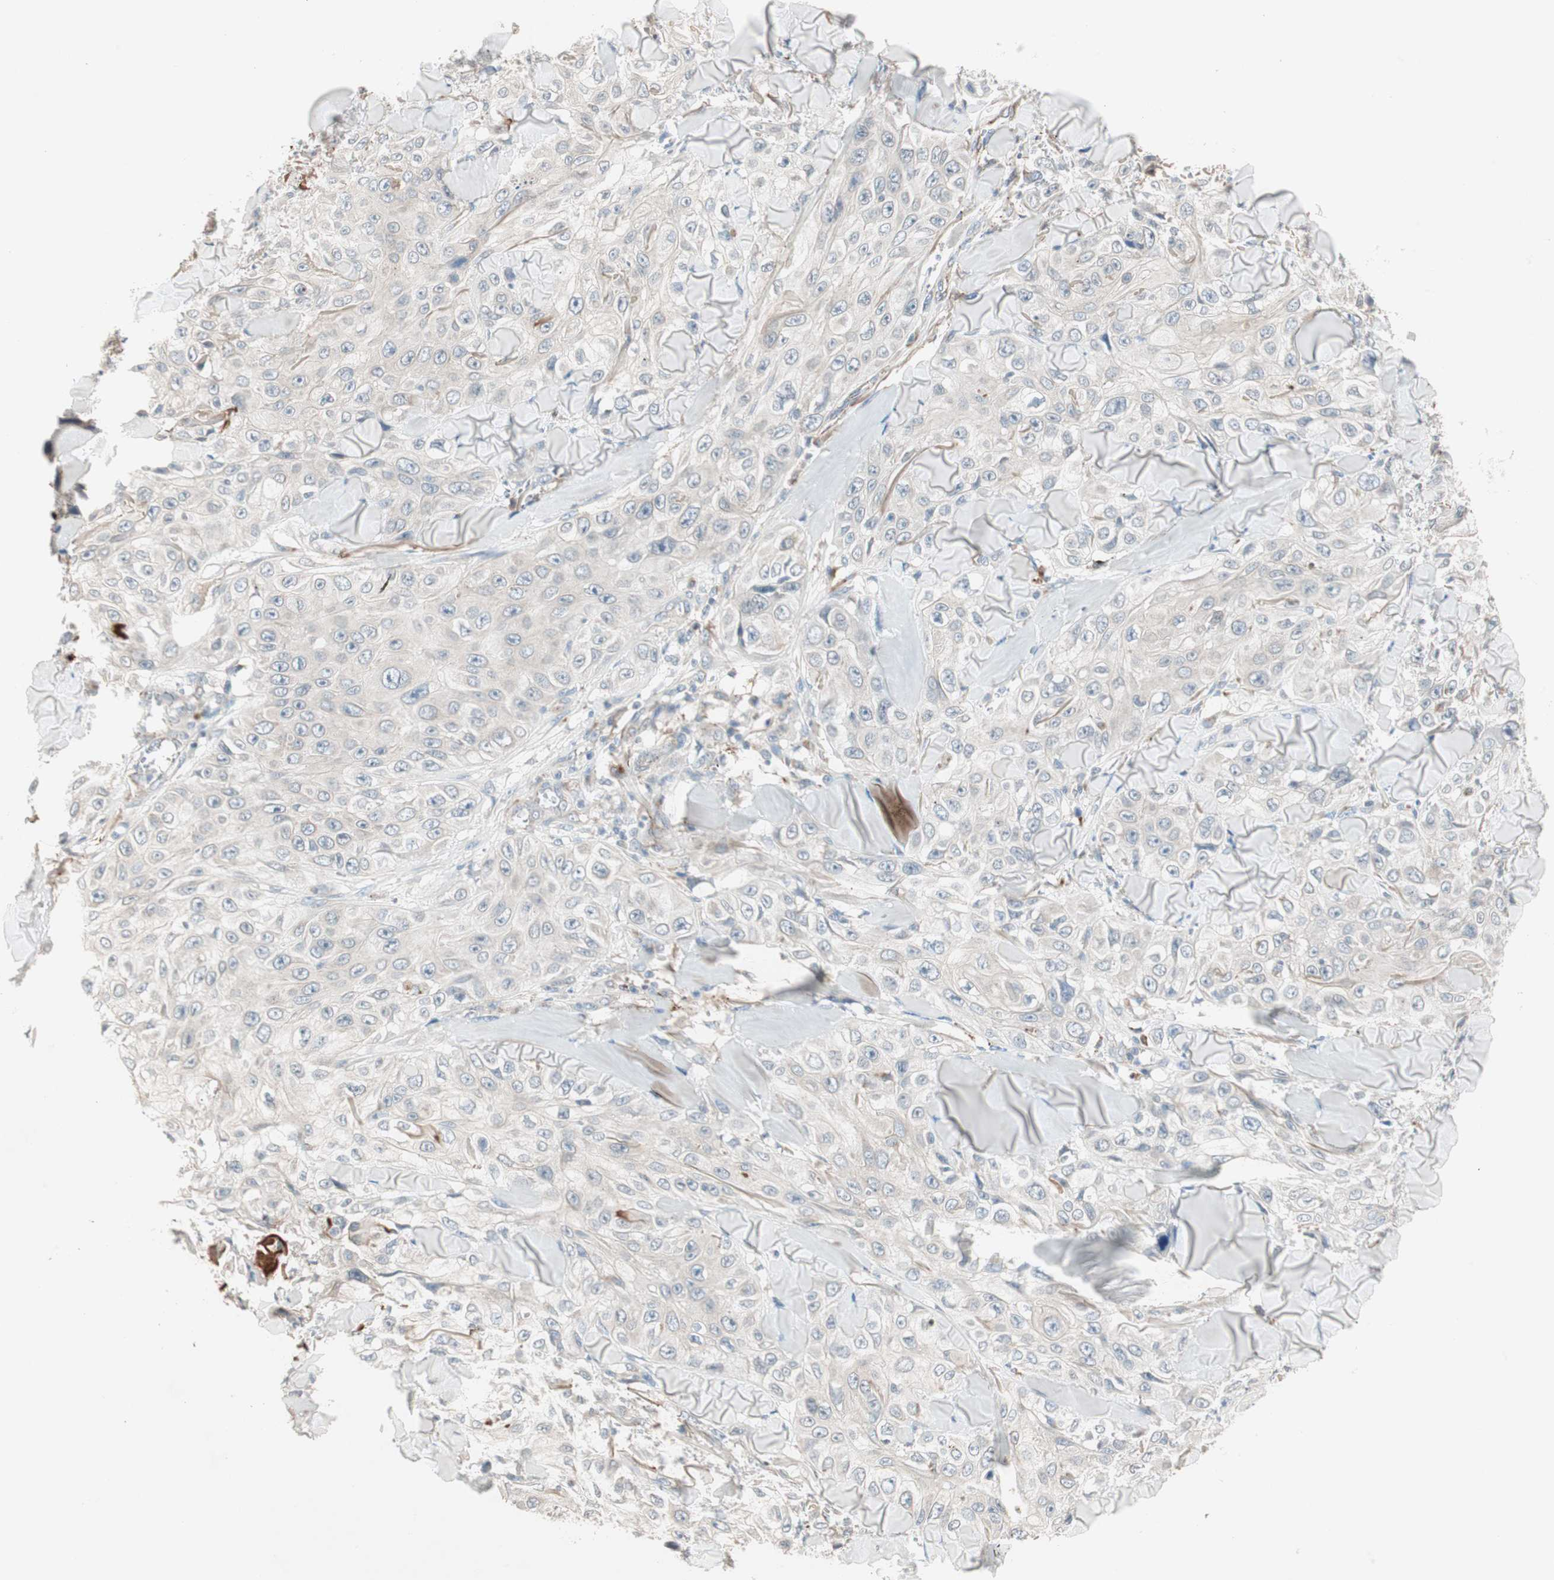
{"staining": {"intensity": "negative", "quantity": "none", "location": "none"}, "tissue": "skin cancer", "cell_type": "Tumor cells", "image_type": "cancer", "snomed": [{"axis": "morphology", "description": "Squamous cell carcinoma, NOS"}, {"axis": "topography", "description": "Skin"}], "caption": "Immunohistochemical staining of human skin cancer (squamous cell carcinoma) displays no significant positivity in tumor cells.", "gene": "FGFR4", "patient": {"sex": "male", "age": 86}}